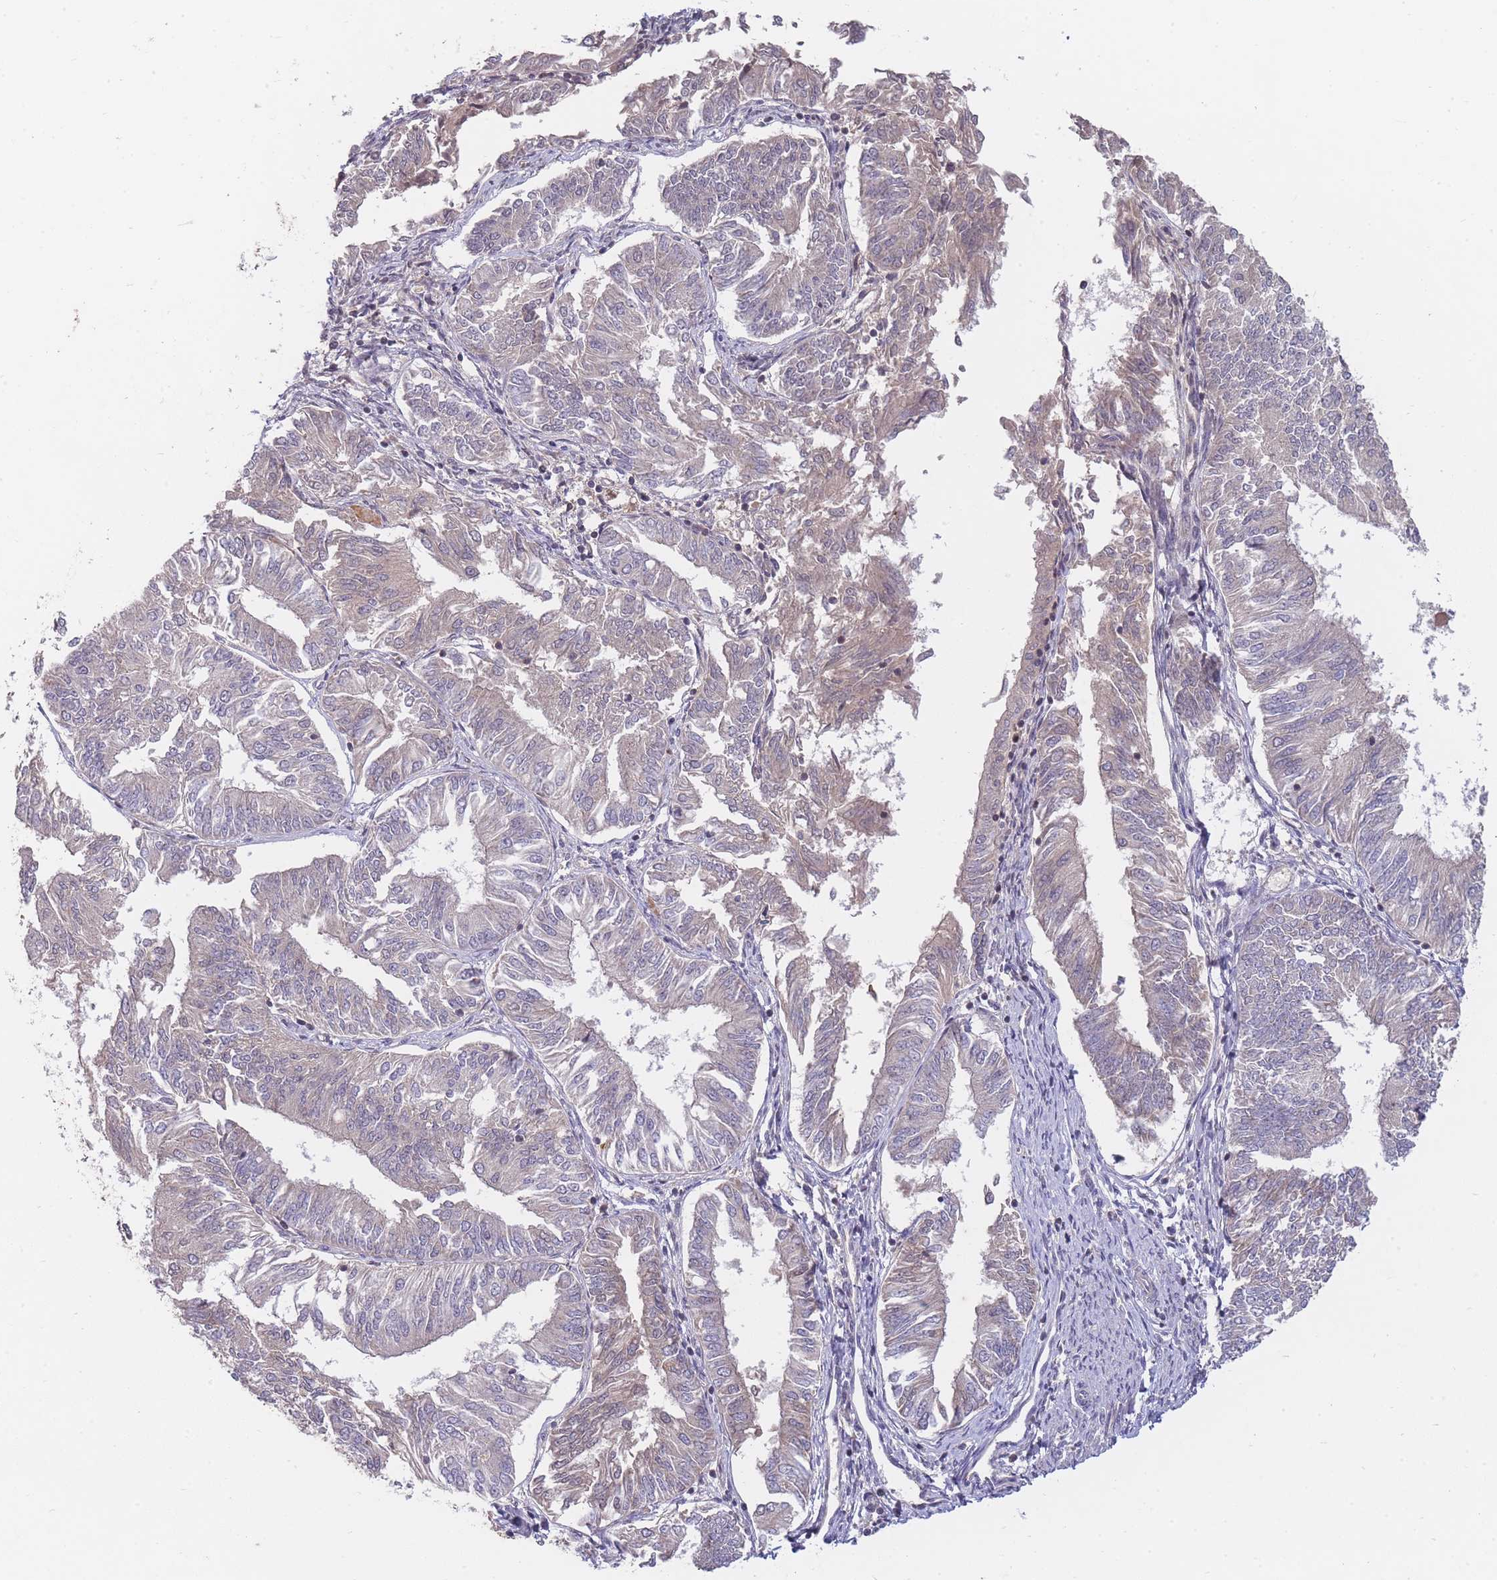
{"staining": {"intensity": "negative", "quantity": "none", "location": "none"}, "tissue": "endometrial cancer", "cell_type": "Tumor cells", "image_type": "cancer", "snomed": [{"axis": "morphology", "description": "Adenocarcinoma, NOS"}, {"axis": "topography", "description": "Endometrium"}], "caption": "This is an immunohistochemistry (IHC) histopathology image of endometrial adenocarcinoma. There is no positivity in tumor cells.", "gene": "RALGDS", "patient": {"sex": "female", "age": 58}}